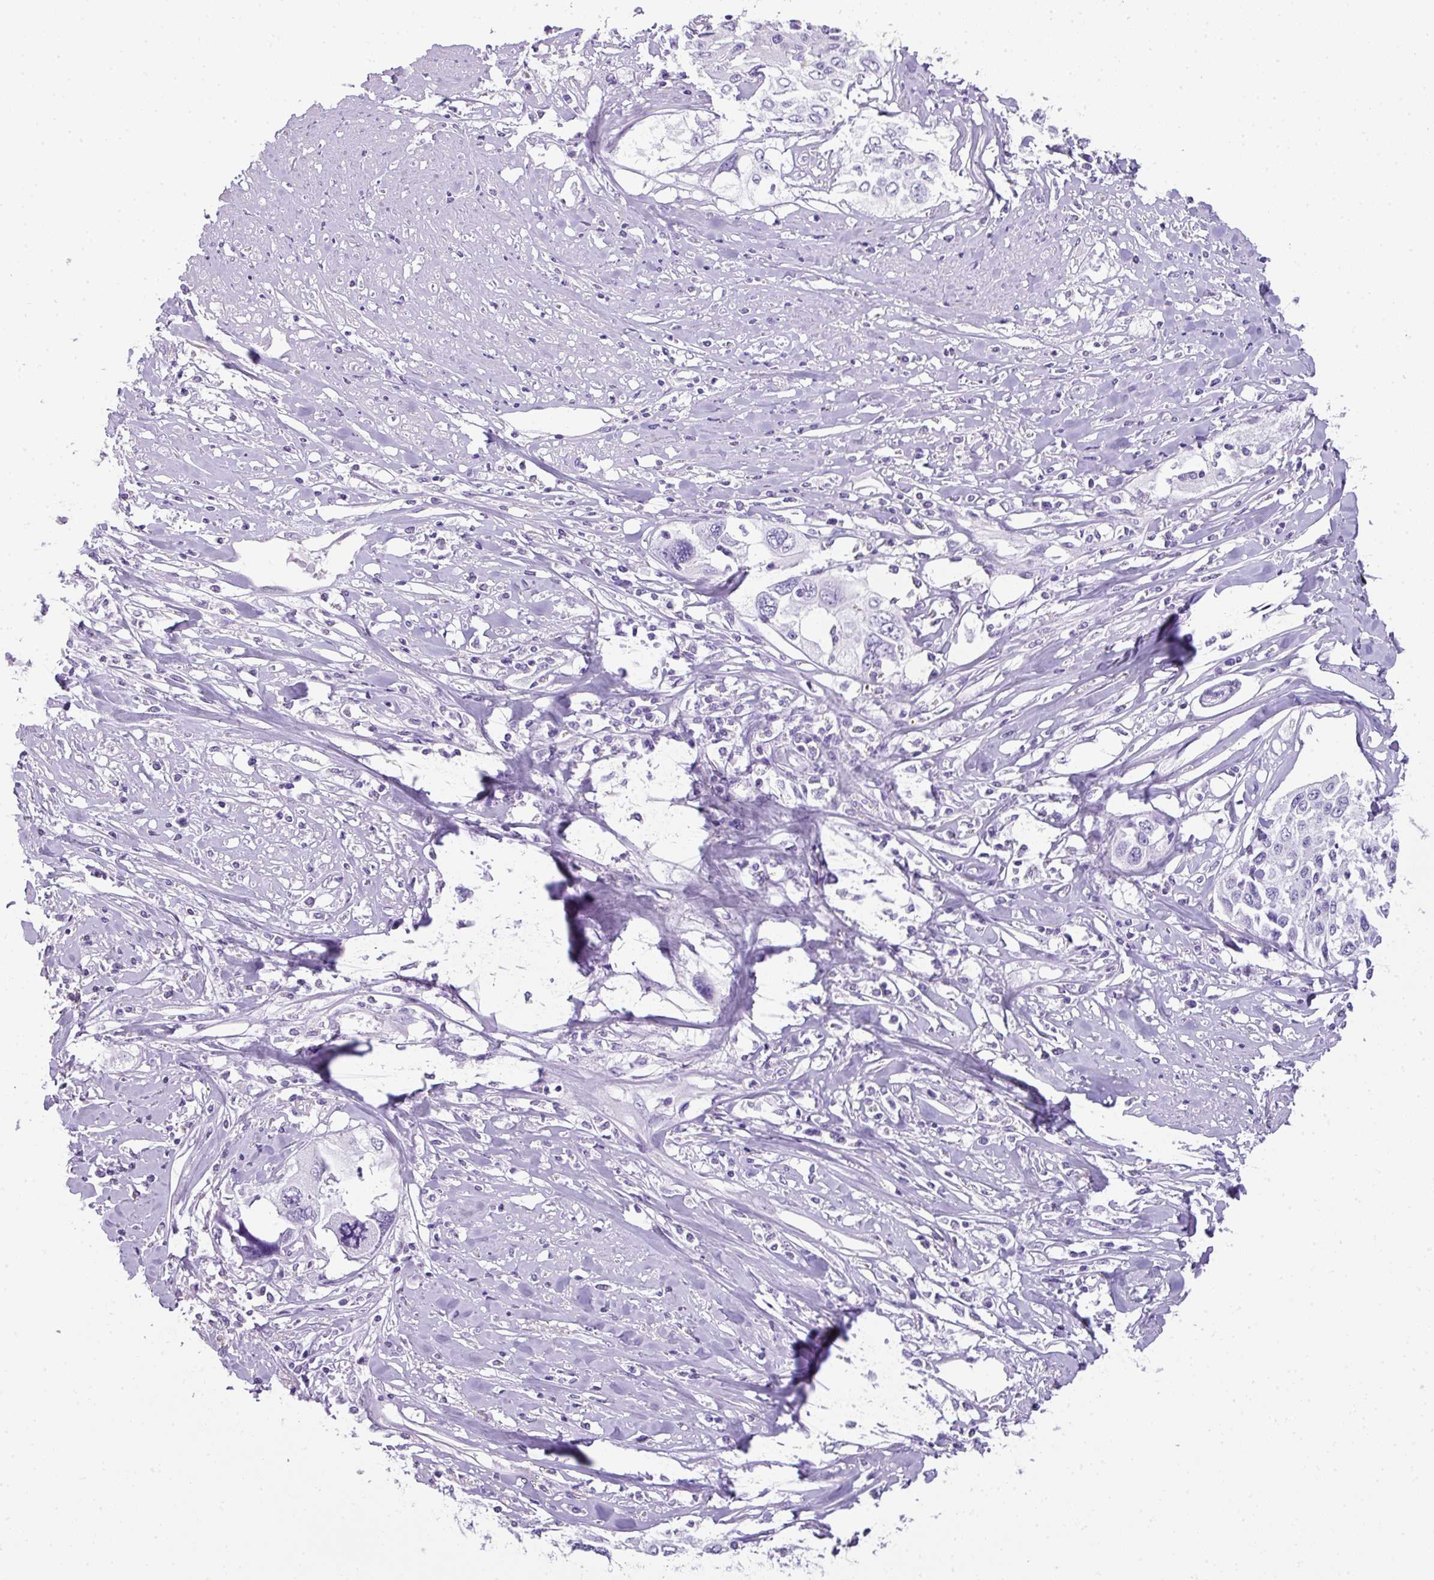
{"staining": {"intensity": "negative", "quantity": "none", "location": "none"}, "tissue": "cervical cancer", "cell_type": "Tumor cells", "image_type": "cancer", "snomed": [{"axis": "morphology", "description": "Squamous cell carcinoma, NOS"}, {"axis": "topography", "description": "Cervix"}], "caption": "This is an immunohistochemistry image of cervical cancer. There is no expression in tumor cells.", "gene": "TNP1", "patient": {"sex": "female", "age": 31}}